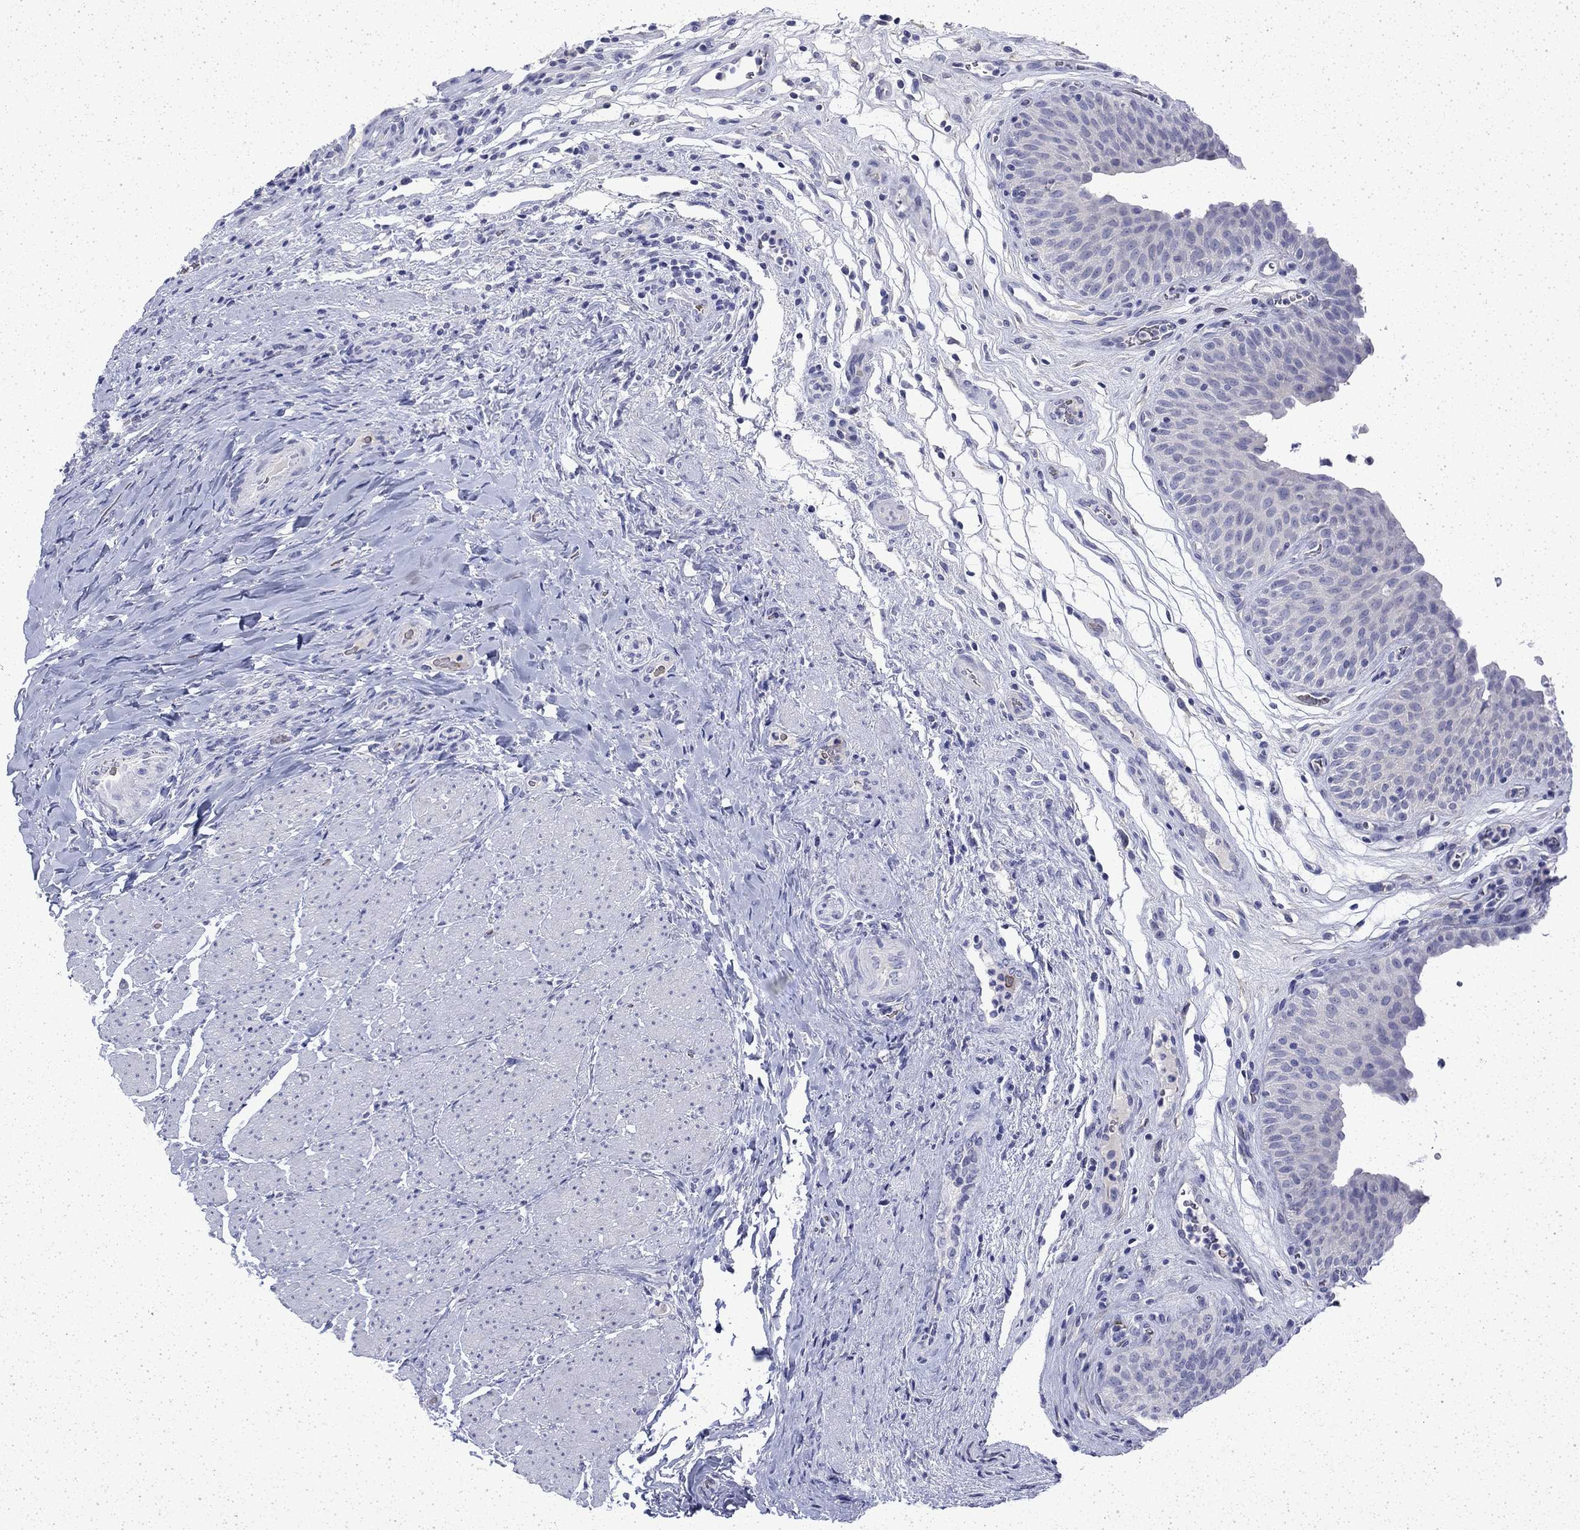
{"staining": {"intensity": "negative", "quantity": "none", "location": "none"}, "tissue": "urinary bladder", "cell_type": "Urothelial cells", "image_type": "normal", "snomed": [{"axis": "morphology", "description": "Normal tissue, NOS"}, {"axis": "topography", "description": "Urinary bladder"}], "caption": "A micrograph of urinary bladder stained for a protein shows no brown staining in urothelial cells. (Immunohistochemistry (ihc), brightfield microscopy, high magnification).", "gene": "ENPP6", "patient": {"sex": "male", "age": 66}}